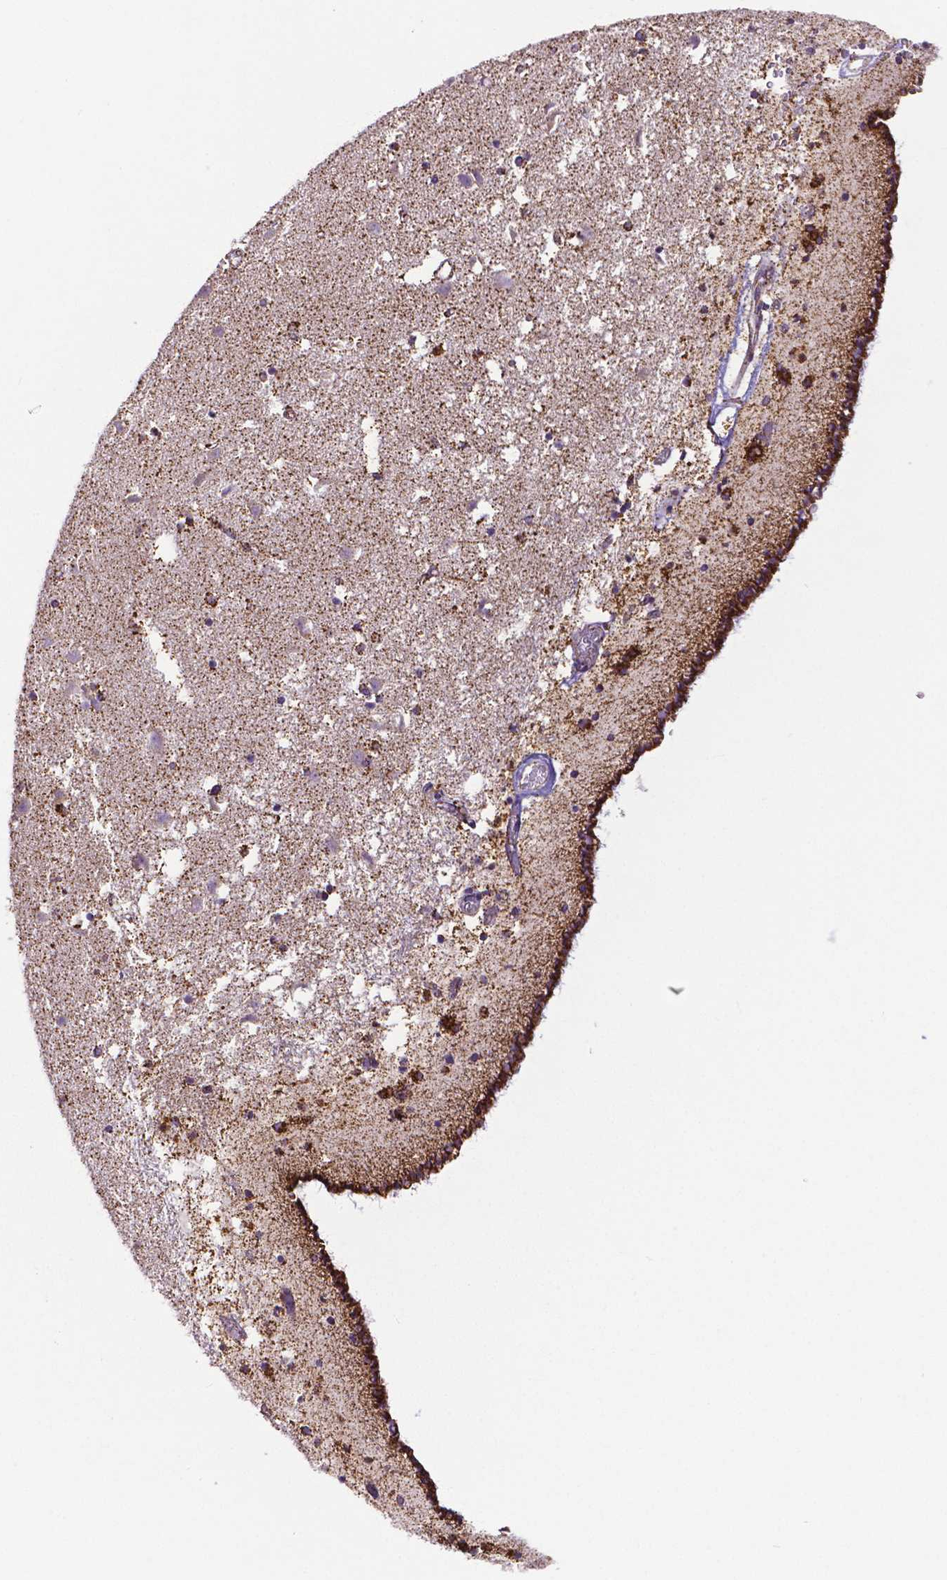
{"staining": {"intensity": "moderate", "quantity": "<25%", "location": "cytoplasmic/membranous"}, "tissue": "caudate", "cell_type": "Glial cells", "image_type": "normal", "snomed": [{"axis": "morphology", "description": "Normal tissue, NOS"}, {"axis": "topography", "description": "Lateral ventricle wall"}], "caption": "Approximately <25% of glial cells in normal human caudate exhibit moderate cytoplasmic/membranous protein staining as visualized by brown immunohistochemical staining.", "gene": "MACC1", "patient": {"sex": "female", "age": 42}}